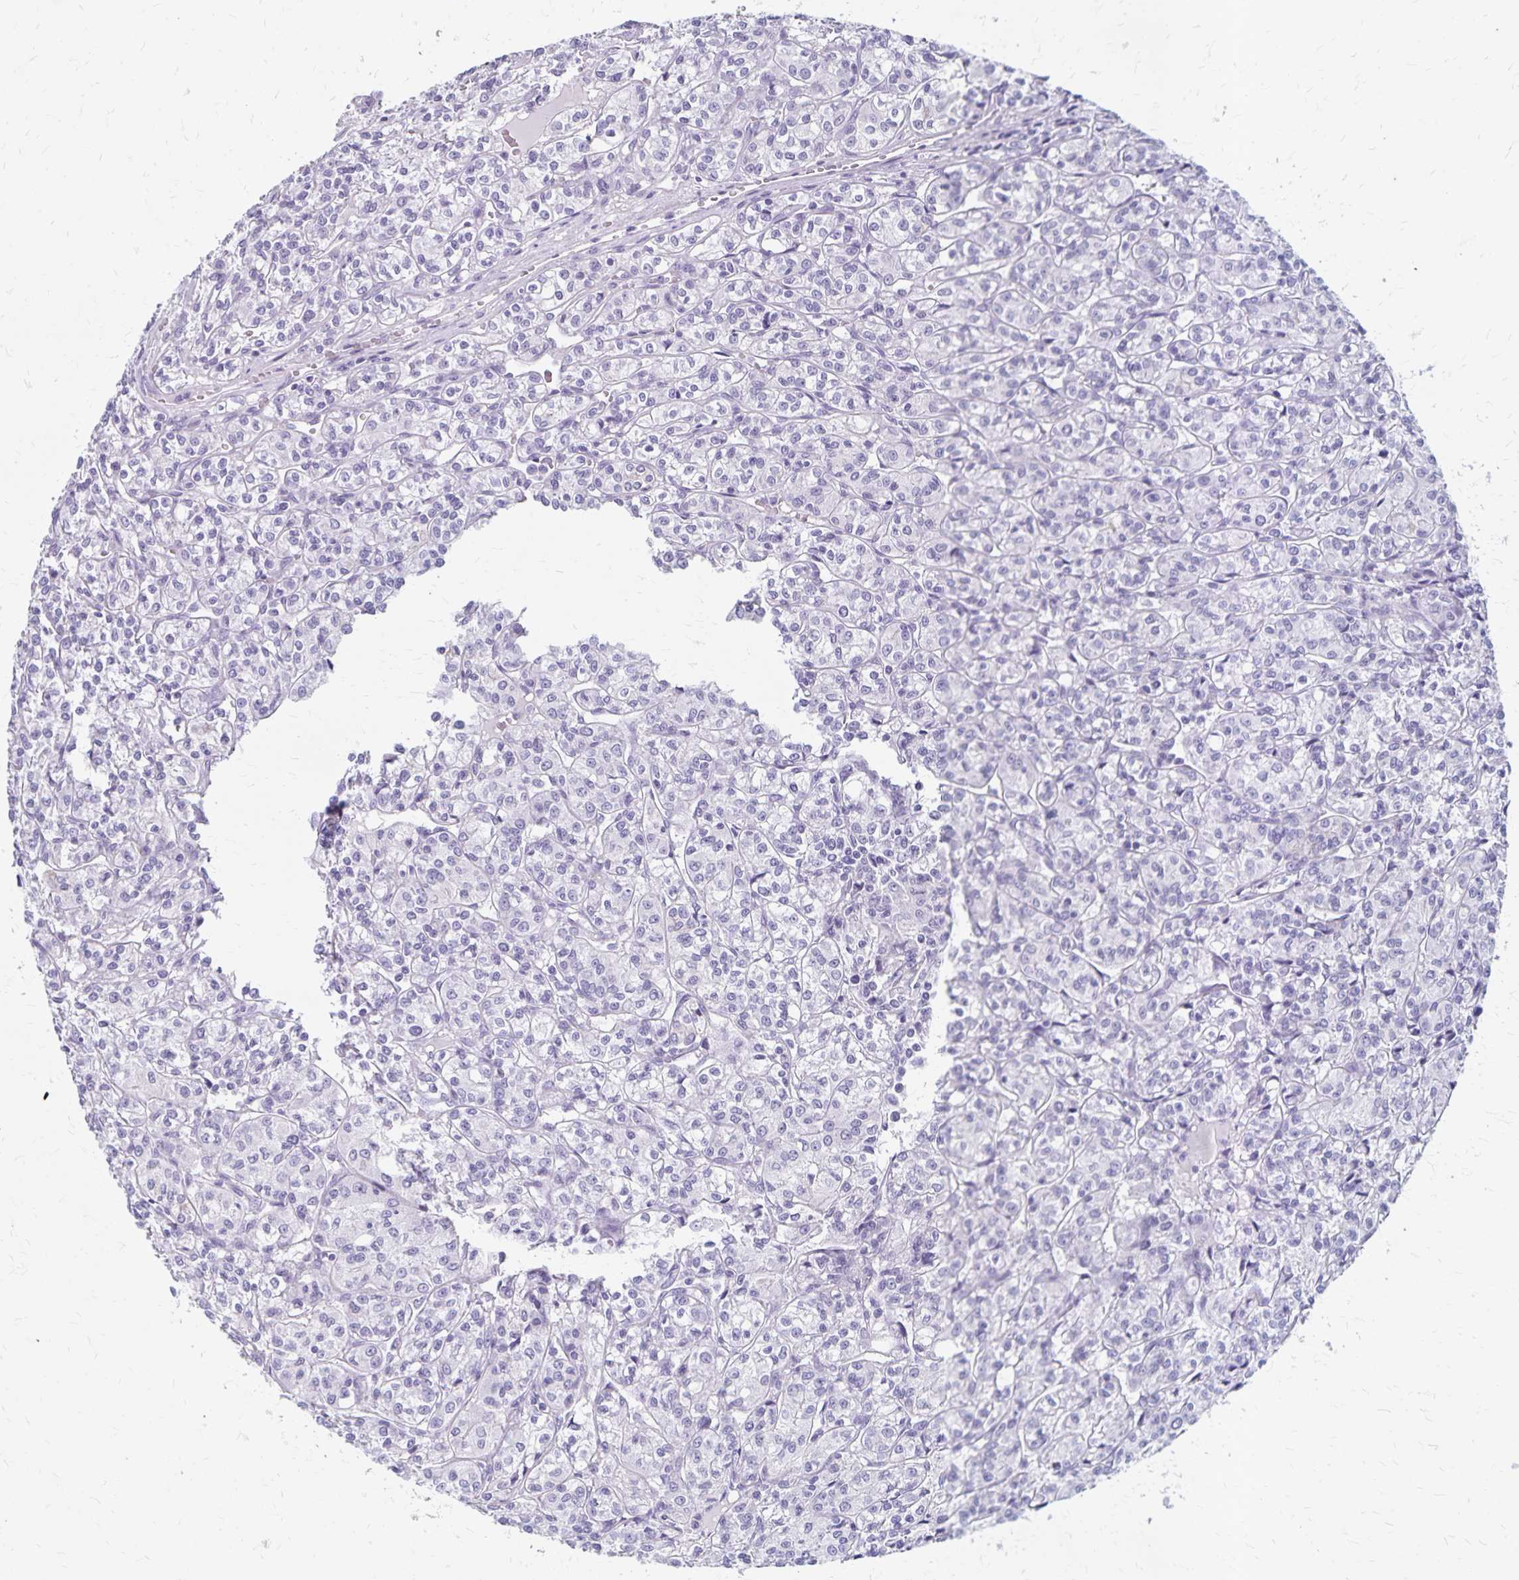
{"staining": {"intensity": "negative", "quantity": "none", "location": "none"}, "tissue": "renal cancer", "cell_type": "Tumor cells", "image_type": "cancer", "snomed": [{"axis": "morphology", "description": "Adenocarcinoma, NOS"}, {"axis": "topography", "description": "Kidney"}], "caption": "Tumor cells show no significant protein expression in renal adenocarcinoma.", "gene": "GPBAR1", "patient": {"sex": "male", "age": 36}}